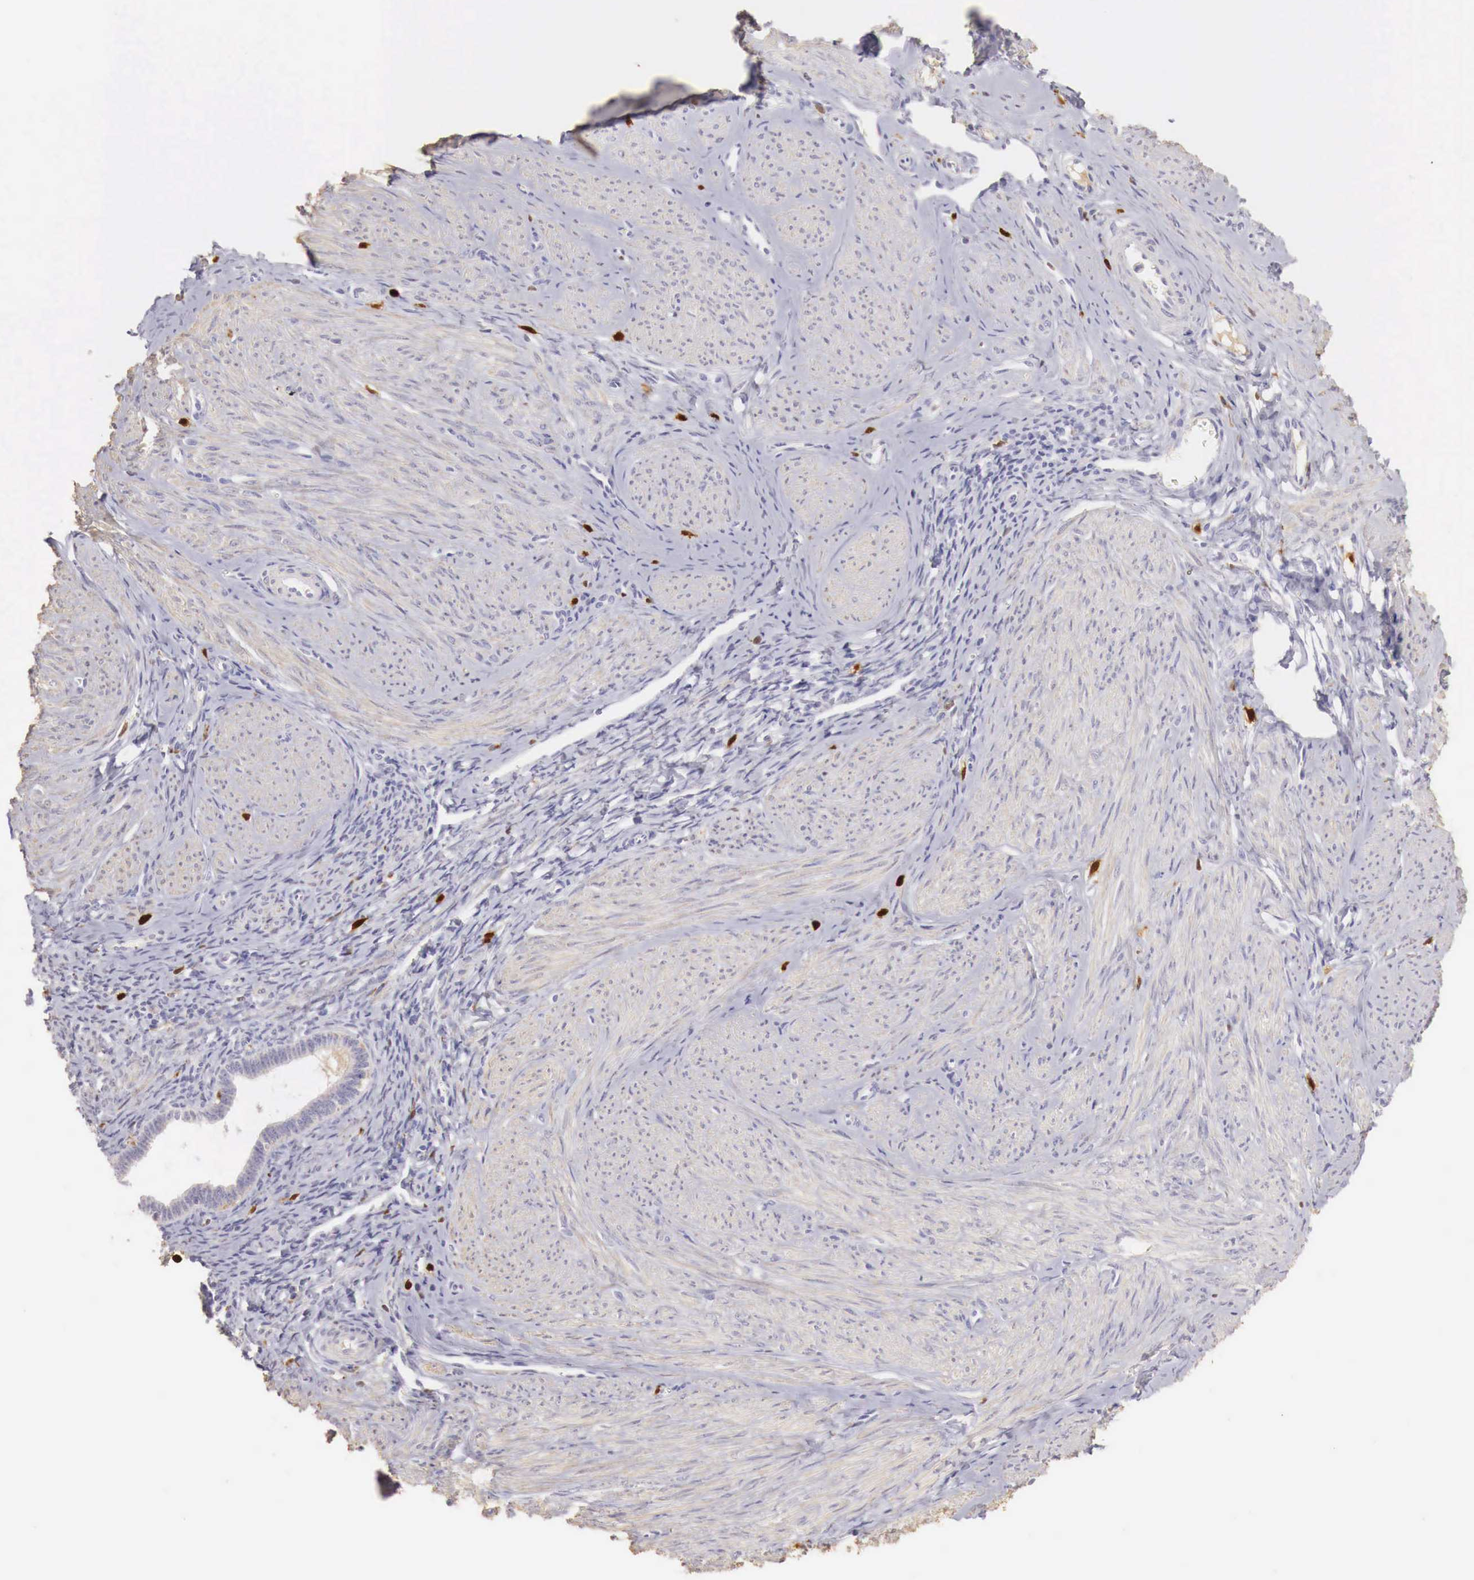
{"staining": {"intensity": "weak", "quantity": ">75%", "location": "cytoplasmic/membranous"}, "tissue": "smooth muscle", "cell_type": "Smooth muscle cells", "image_type": "normal", "snomed": [{"axis": "morphology", "description": "Normal tissue, NOS"}, {"axis": "topography", "description": "Uterus"}], "caption": "Approximately >75% of smooth muscle cells in benign human smooth muscle display weak cytoplasmic/membranous protein staining as visualized by brown immunohistochemical staining.", "gene": "RENBP", "patient": {"sex": "female", "age": 45}}